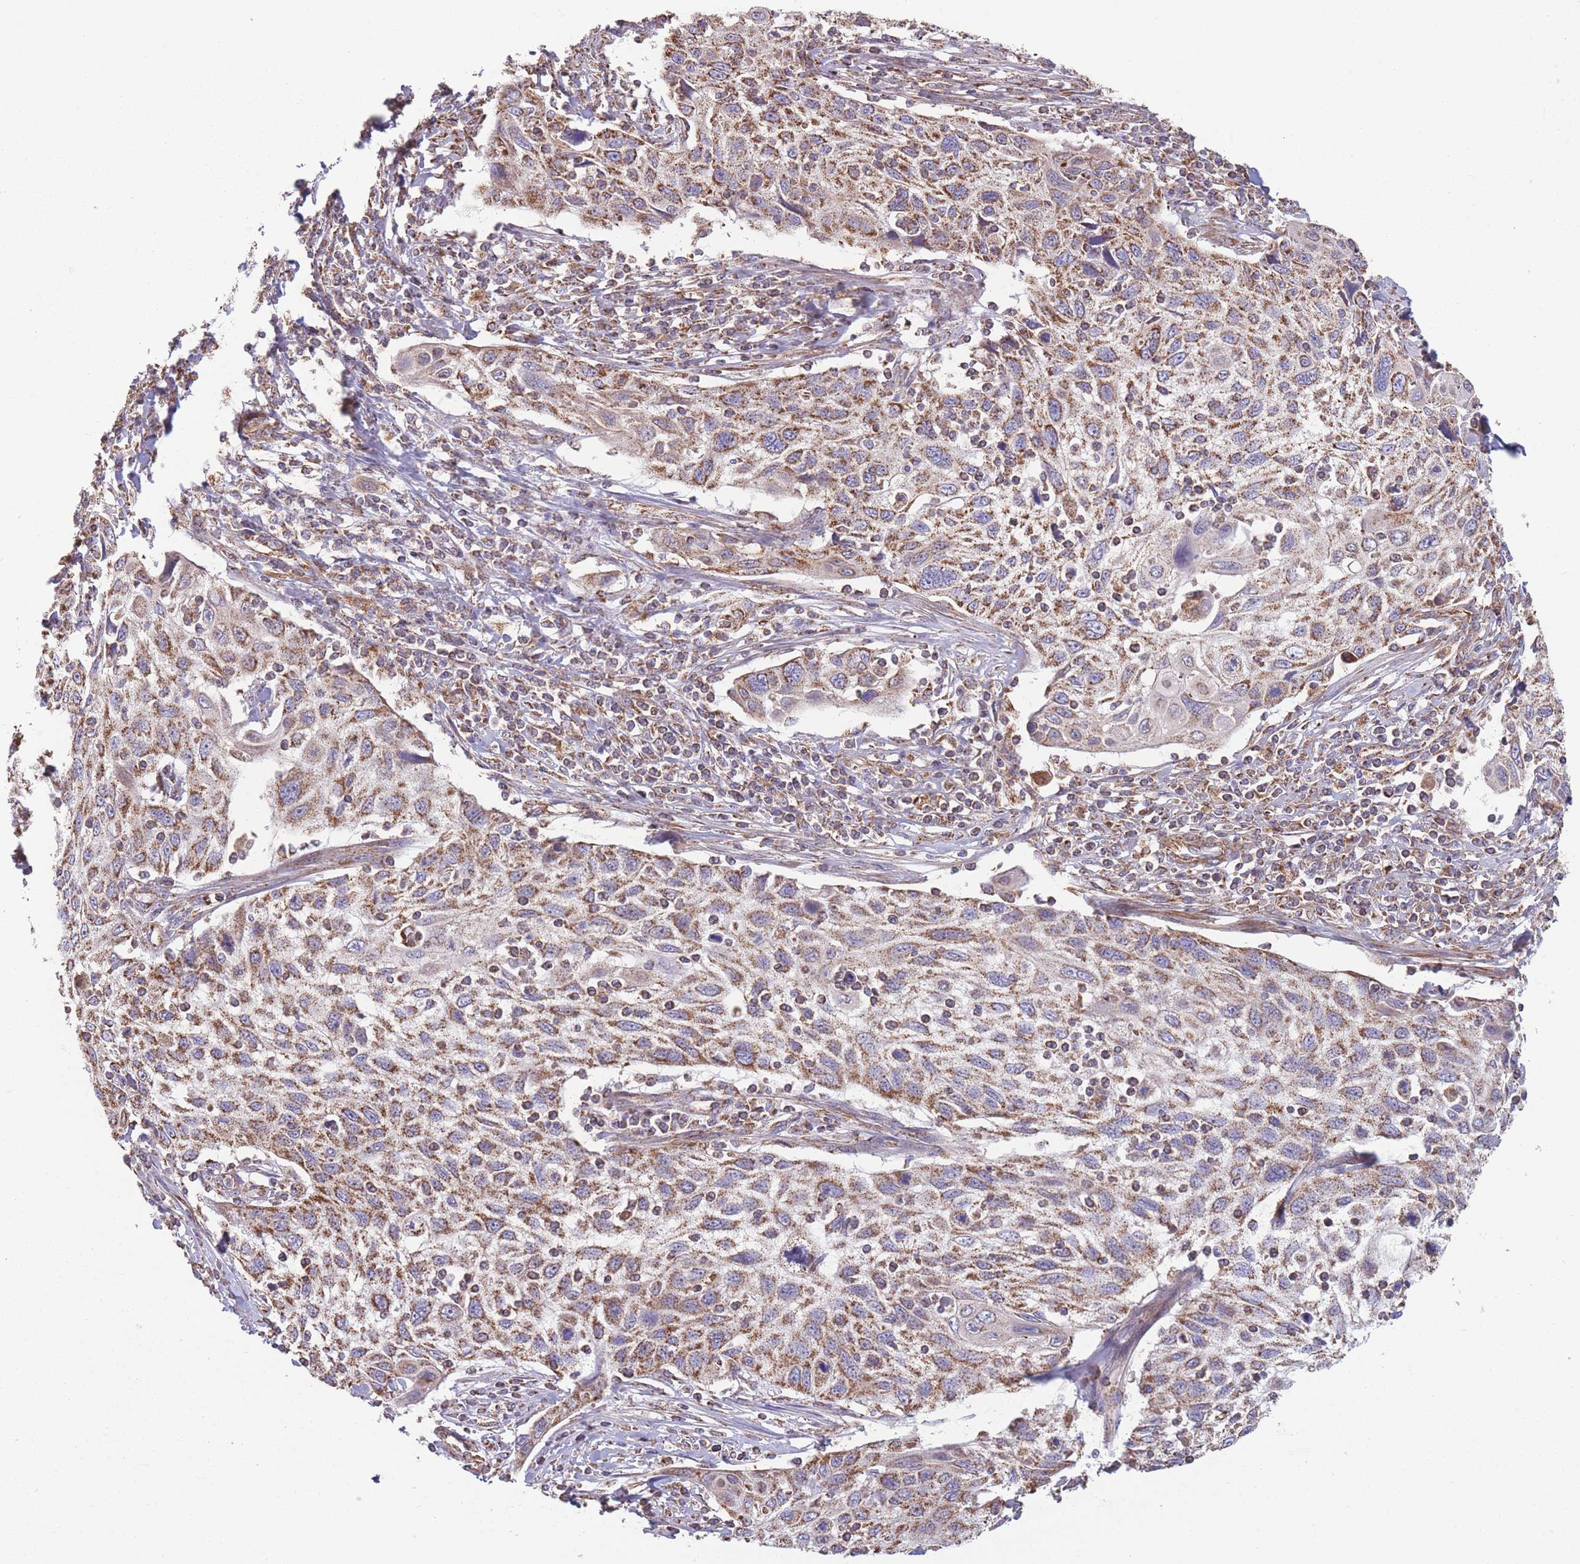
{"staining": {"intensity": "moderate", "quantity": ">75%", "location": "cytoplasmic/membranous"}, "tissue": "cervical cancer", "cell_type": "Tumor cells", "image_type": "cancer", "snomed": [{"axis": "morphology", "description": "Squamous cell carcinoma, NOS"}, {"axis": "topography", "description": "Cervix"}], "caption": "Cervical squamous cell carcinoma stained with a protein marker shows moderate staining in tumor cells.", "gene": "KIF16B", "patient": {"sex": "female", "age": 70}}